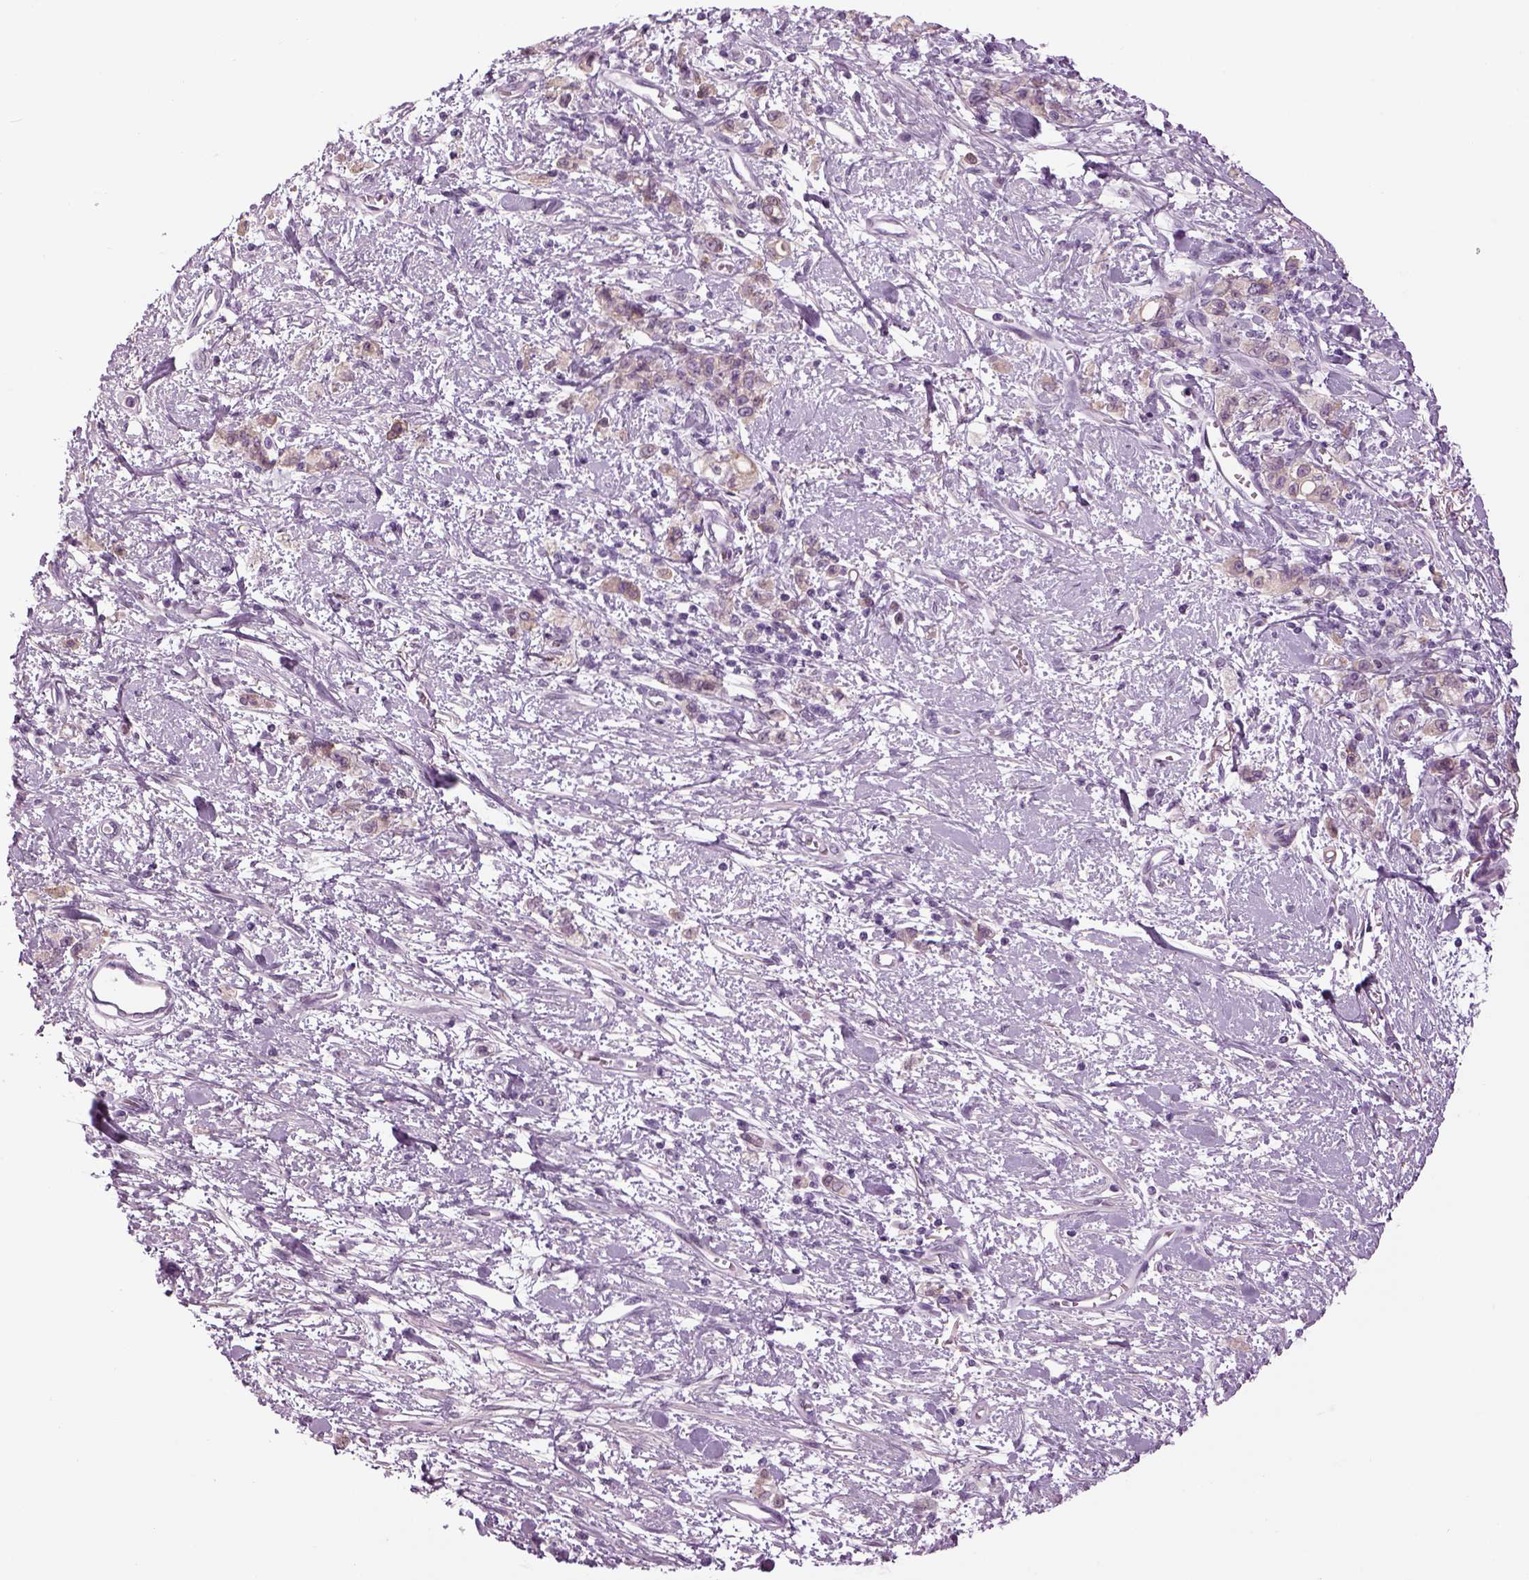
{"staining": {"intensity": "weak", "quantity": ">75%", "location": "cytoplasmic/membranous"}, "tissue": "stomach cancer", "cell_type": "Tumor cells", "image_type": "cancer", "snomed": [{"axis": "morphology", "description": "Adenocarcinoma, NOS"}, {"axis": "topography", "description": "Stomach"}], "caption": "DAB immunohistochemical staining of human stomach cancer (adenocarcinoma) displays weak cytoplasmic/membranous protein expression in approximately >75% of tumor cells.", "gene": "LRRIQ3", "patient": {"sex": "male", "age": 77}}